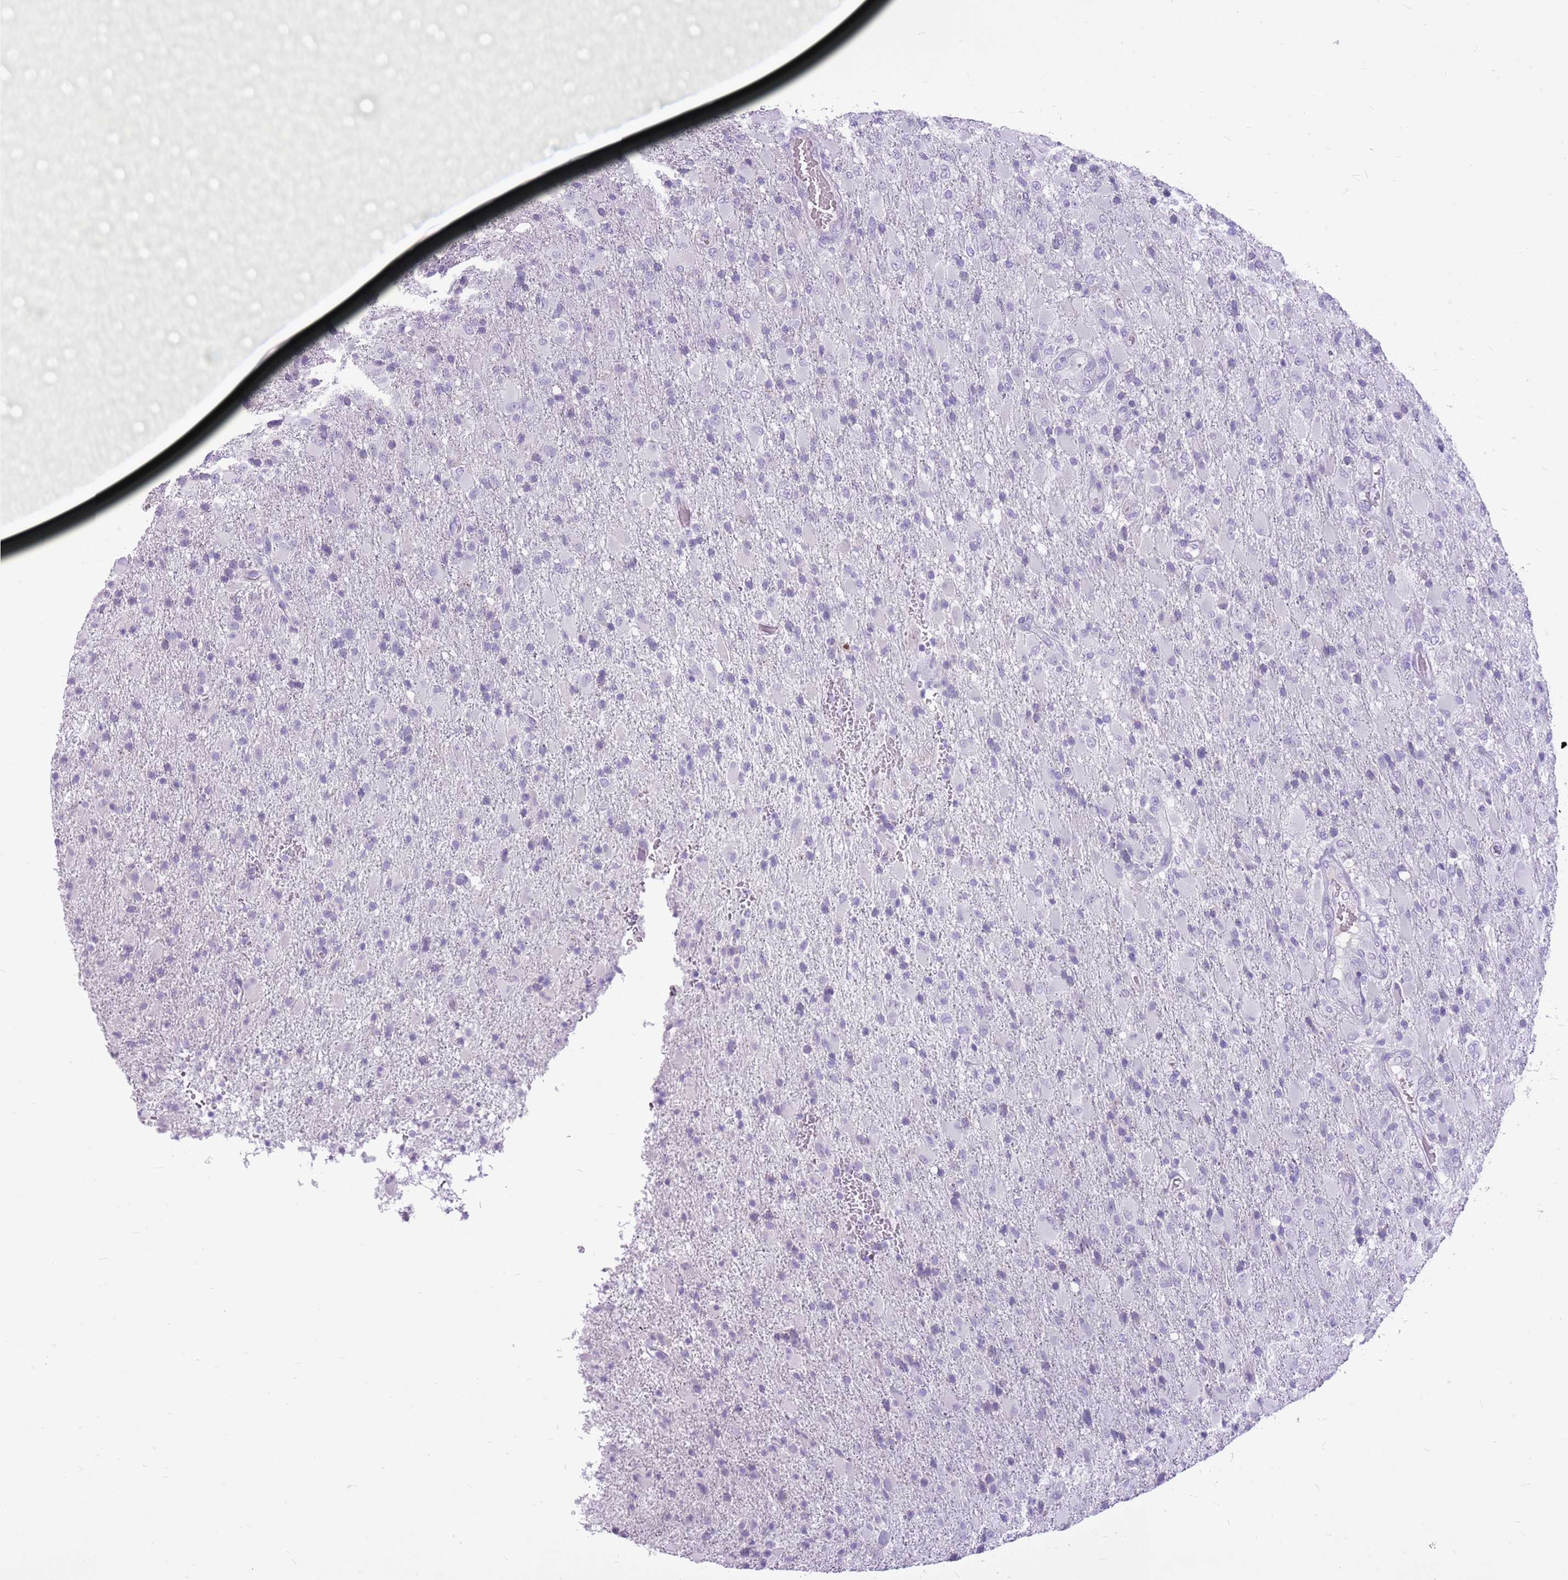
{"staining": {"intensity": "negative", "quantity": "none", "location": "none"}, "tissue": "glioma", "cell_type": "Tumor cells", "image_type": "cancer", "snomed": [{"axis": "morphology", "description": "Glioma, malignant, Low grade"}, {"axis": "topography", "description": "Brain"}], "caption": "Low-grade glioma (malignant) was stained to show a protein in brown. There is no significant positivity in tumor cells. (DAB IHC visualized using brightfield microscopy, high magnification).", "gene": "ZNF425", "patient": {"sex": "male", "age": 65}}